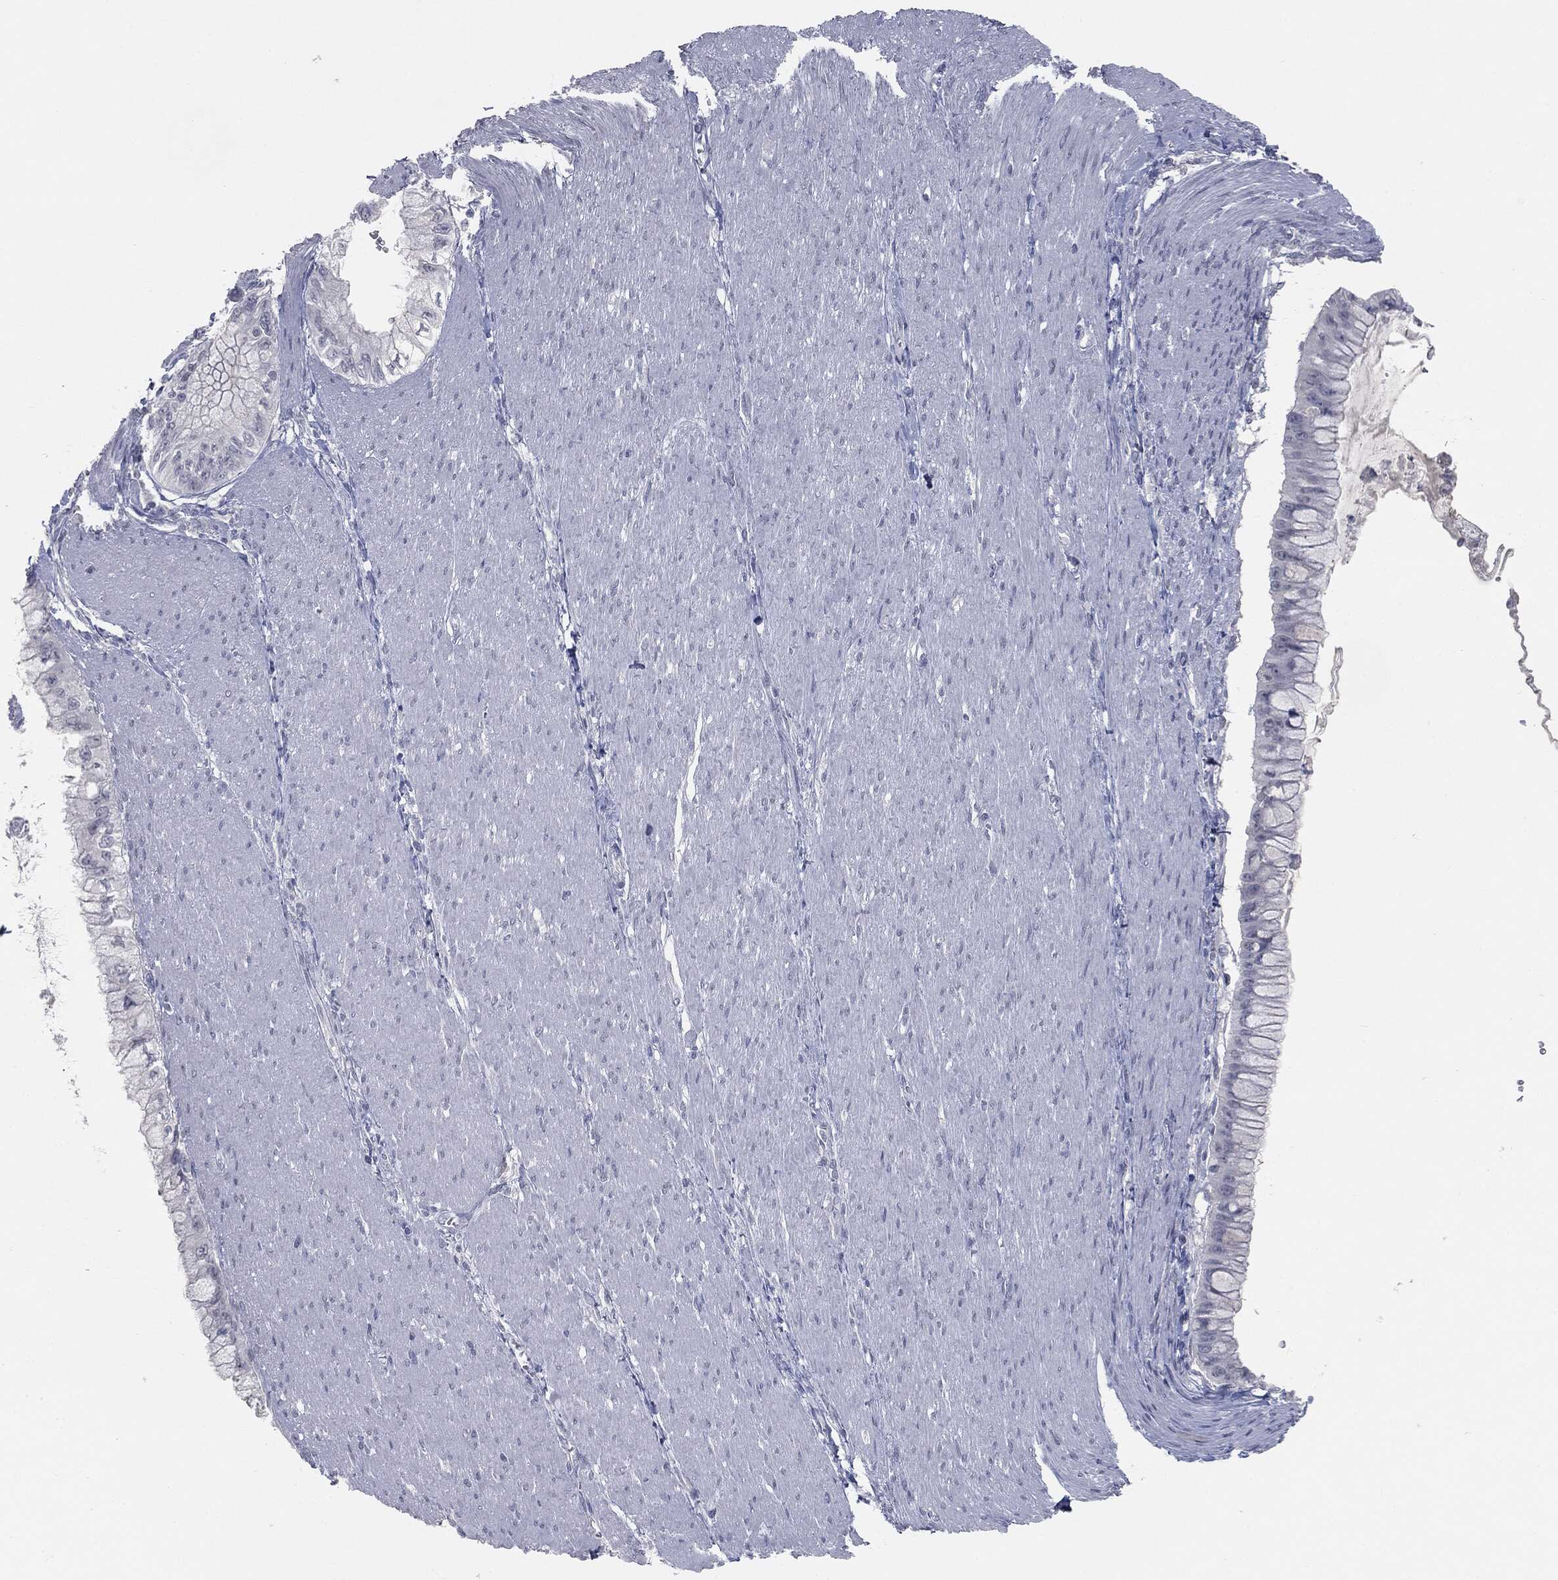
{"staining": {"intensity": "negative", "quantity": "none", "location": "none"}, "tissue": "pancreatic cancer", "cell_type": "Tumor cells", "image_type": "cancer", "snomed": [{"axis": "morphology", "description": "Adenocarcinoma, NOS"}, {"axis": "topography", "description": "Pancreas"}], "caption": "High magnification brightfield microscopy of pancreatic adenocarcinoma stained with DAB (brown) and counterstained with hematoxylin (blue): tumor cells show no significant expression. (Stains: DAB (3,3'-diaminobenzidine) IHC with hematoxylin counter stain, Microscopy: brightfield microscopy at high magnification).", "gene": "PRAME", "patient": {"sex": "male", "age": 48}}